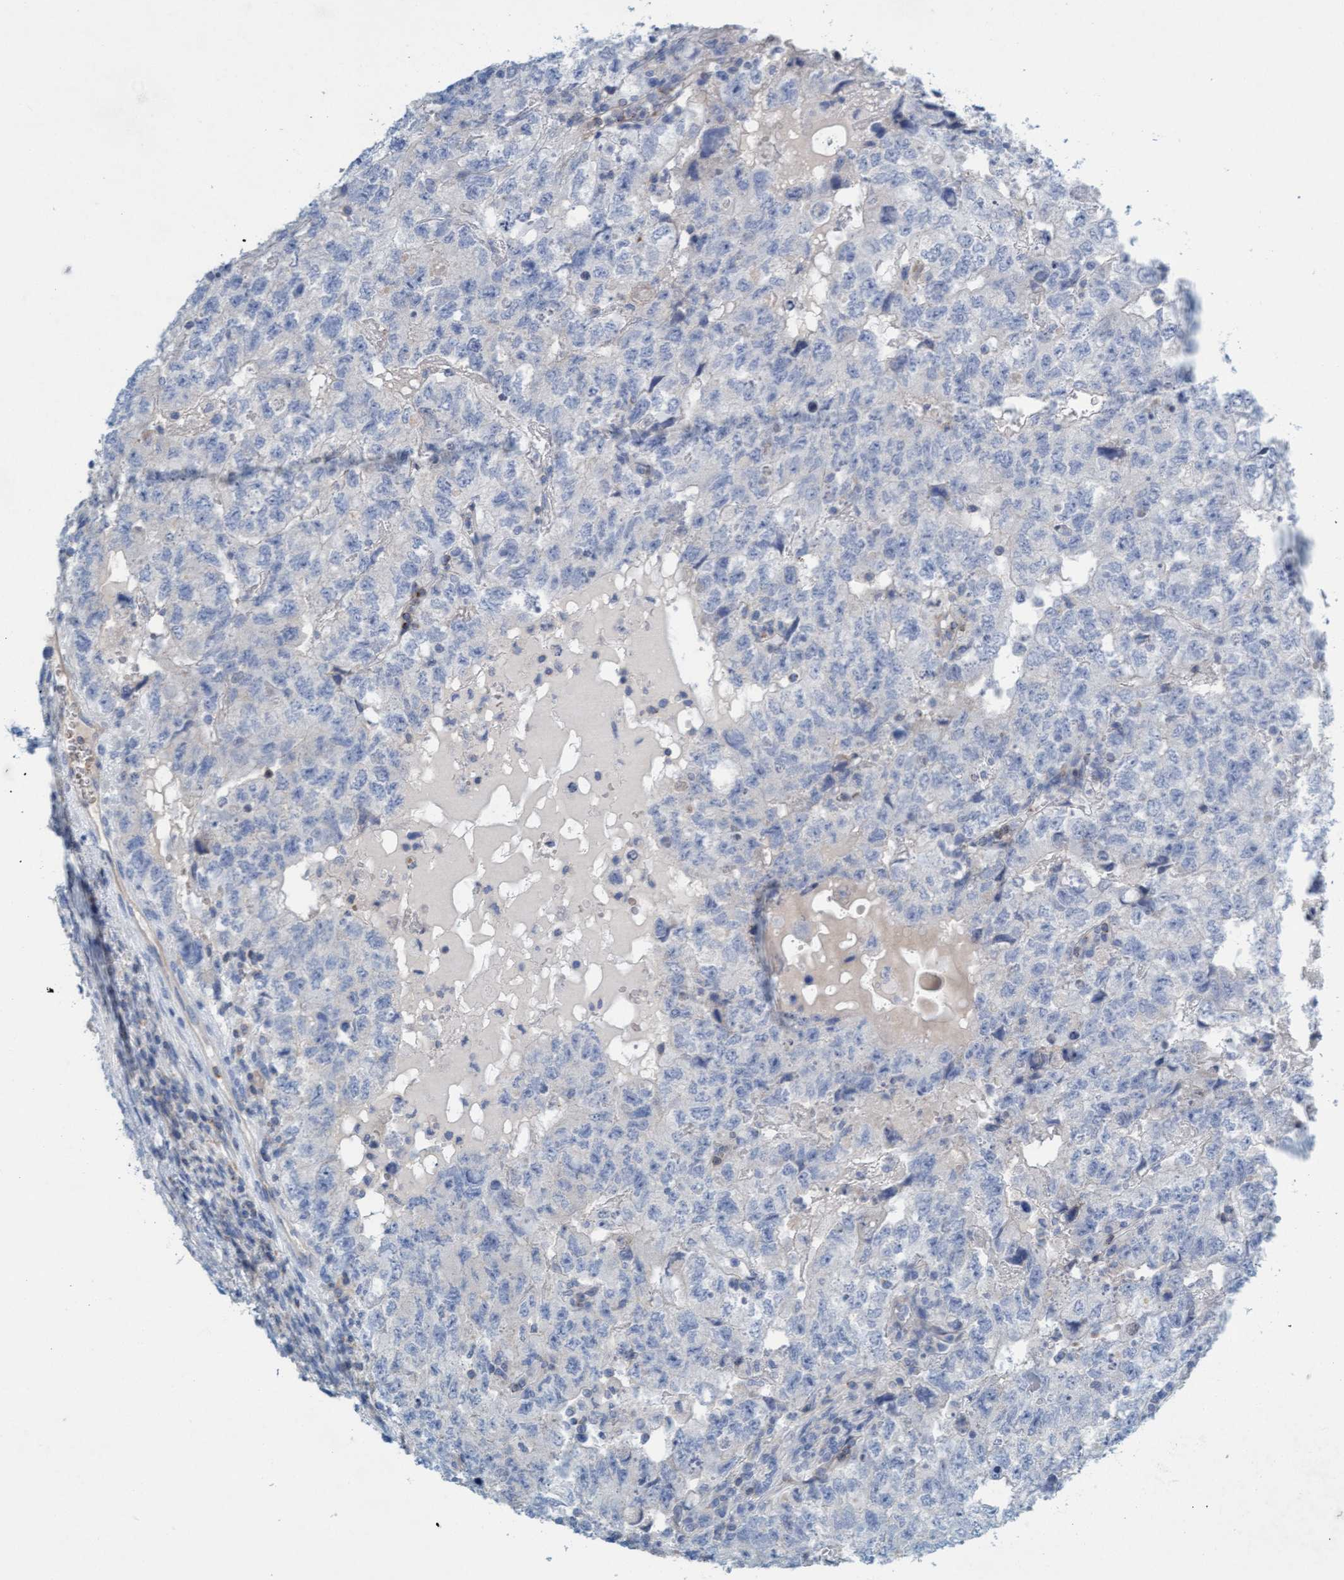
{"staining": {"intensity": "negative", "quantity": "none", "location": "none"}, "tissue": "testis cancer", "cell_type": "Tumor cells", "image_type": "cancer", "snomed": [{"axis": "morphology", "description": "Carcinoma, Embryonal, NOS"}, {"axis": "topography", "description": "Testis"}], "caption": "Immunohistochemical staining of testis embryonal carcinoma exhibits no significant expression in tumor cells.", "gene": "SIGIRR", "patient": {"sex": "male", "age": 36}}